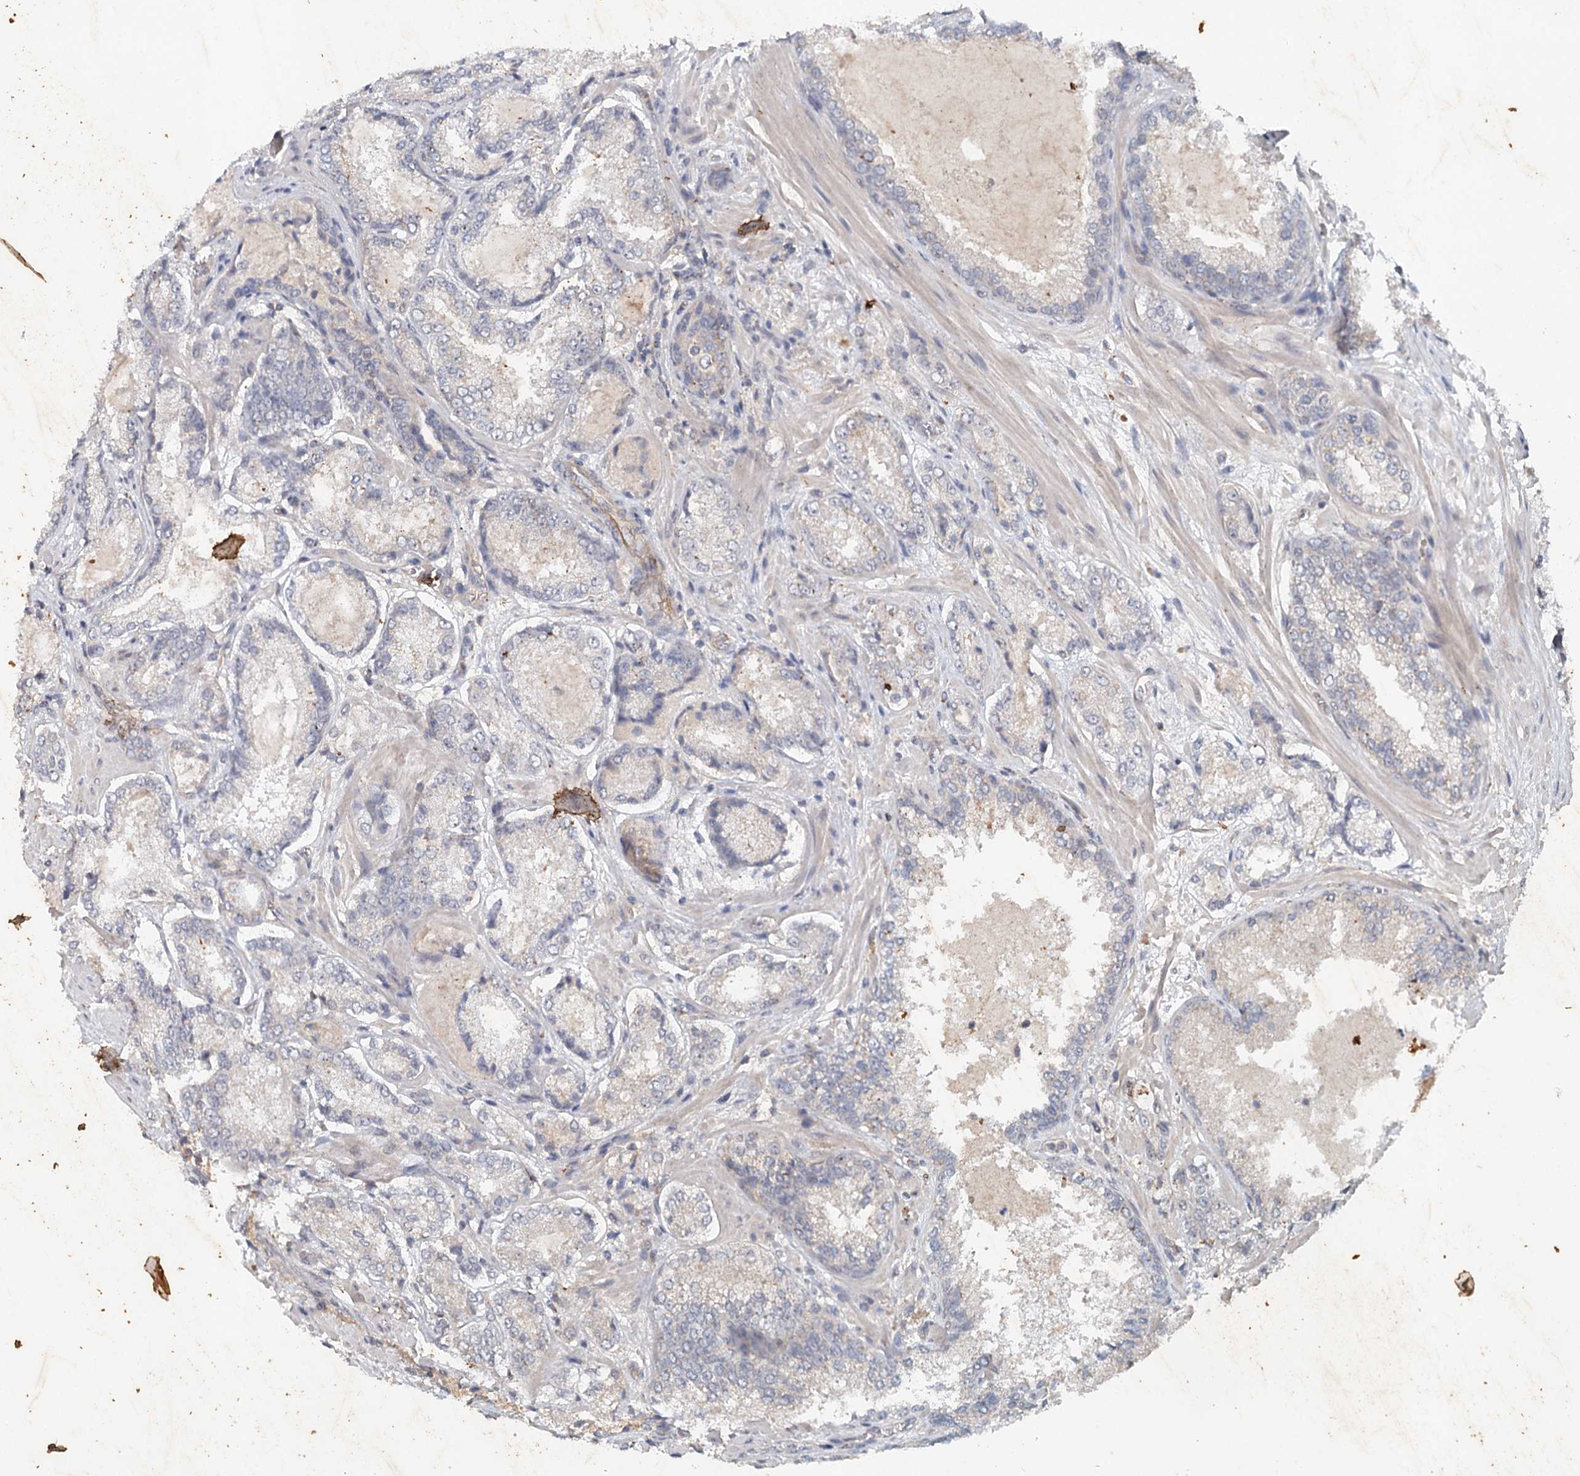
{"staining": {"intensity": "negative", "quantity": "none", "location": "none"}, "tissue": "prostate cancer", "cell_type": "Tumor cells", "image_type": "cancer", "snomed": [{"axis": "morphology", "description": "Adenocarcinoma, Low grade"}, {"axis": "topography", "description": "Prostate"}], "caption": "Prostate cancer was stained to show a protein in brown. There is no significant positivity in tumor cells.", "gene": "SYNPO", "patient": {"sex": "male", "age": 74}}